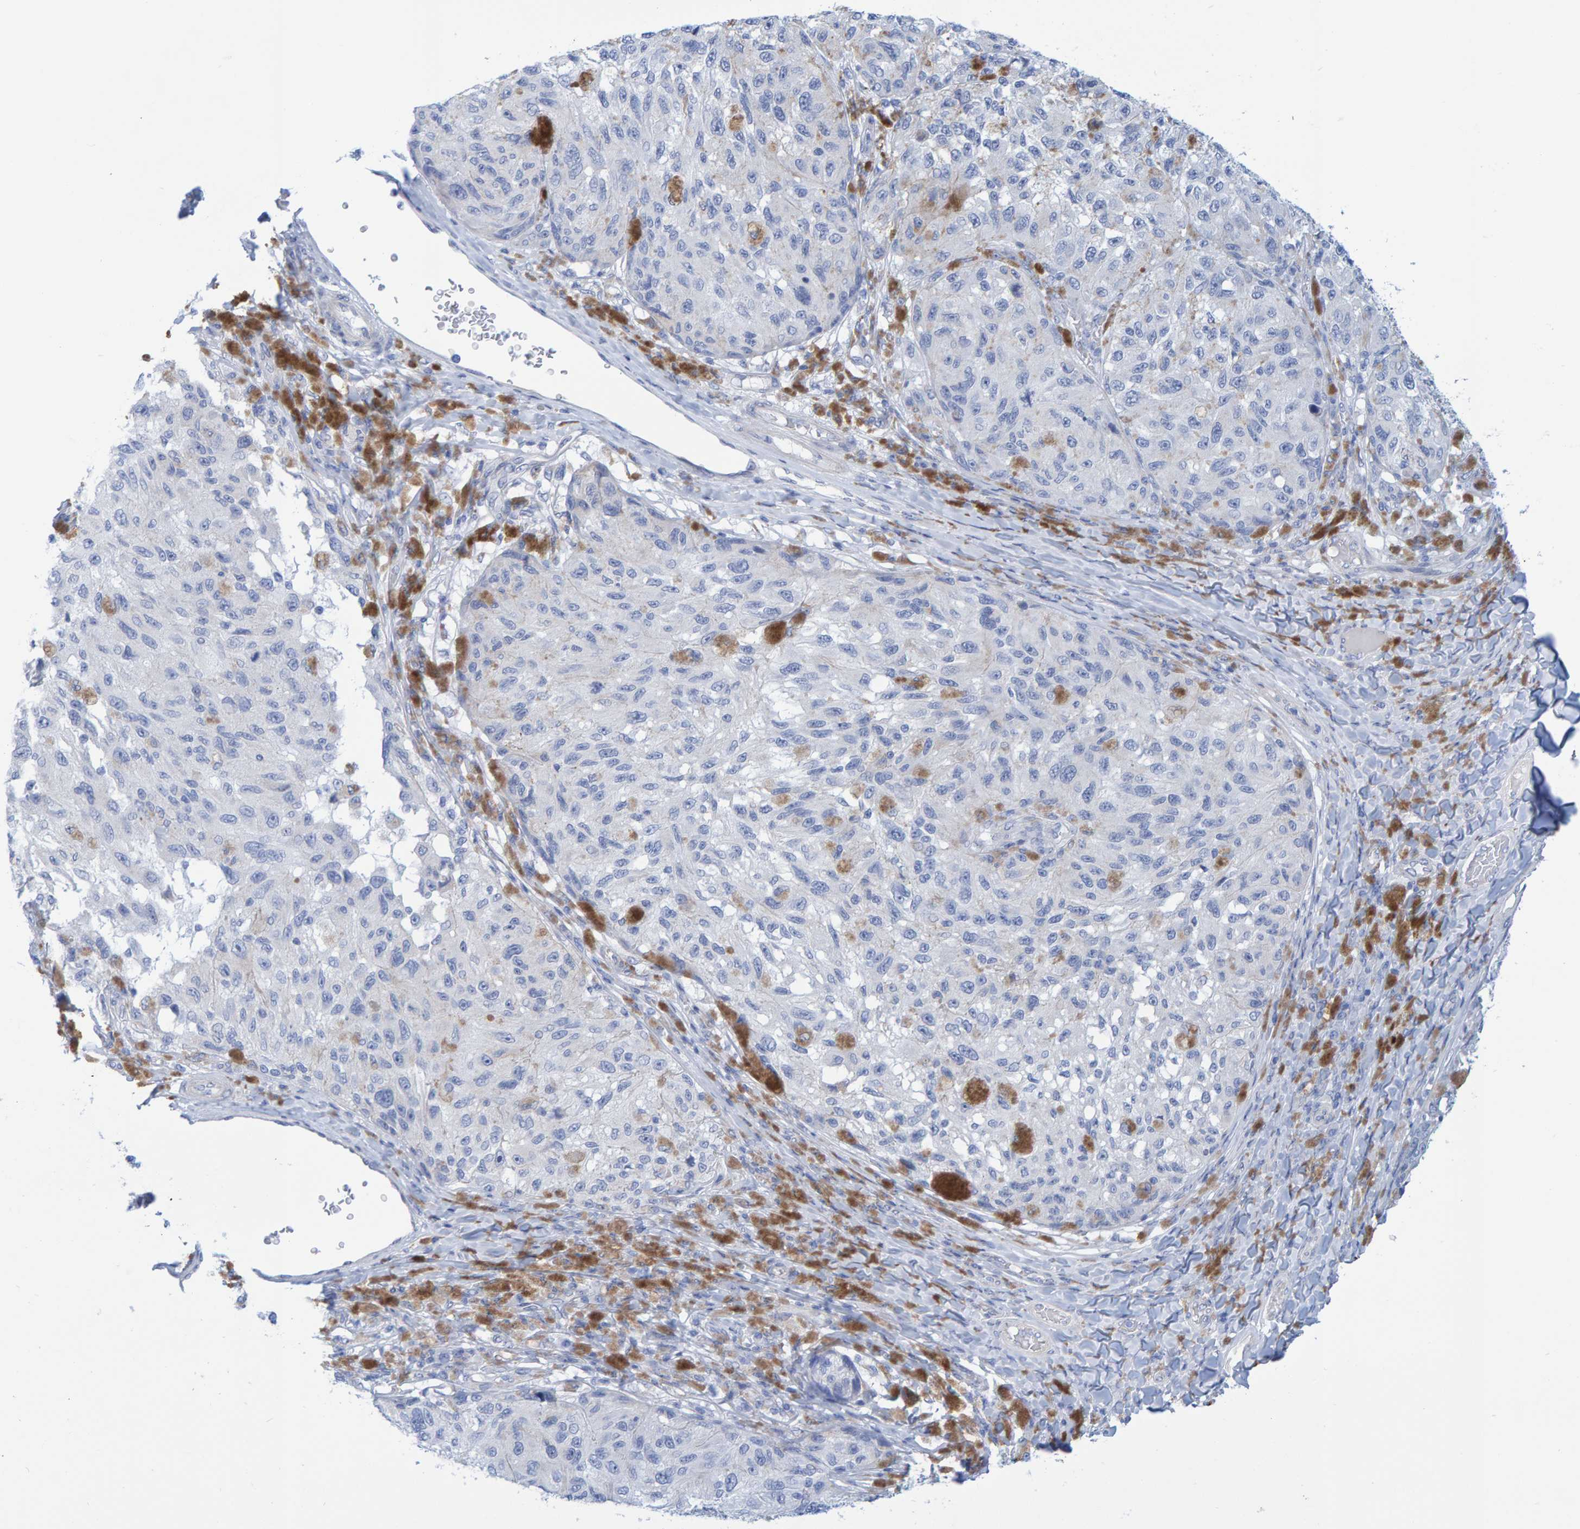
{"staining": {"intensity": "negative", "quantity": "none", "location": "none"}, "tissue": "melanoma", "cell_type": "Tumor cells", "image_type": "cancer", "snomed": [{"axis": "morphology", "description": "Malignant melanoma, NOS"}, {"axis": "topography", "description": "Skin"}], "caption": "A histopathology image of human malignant melanoma is negative for staining in tumor cells. Nuclei are stained in blue.", "gene": "JAKMIP3", "patient": {"sex": "female", "age": 73}}